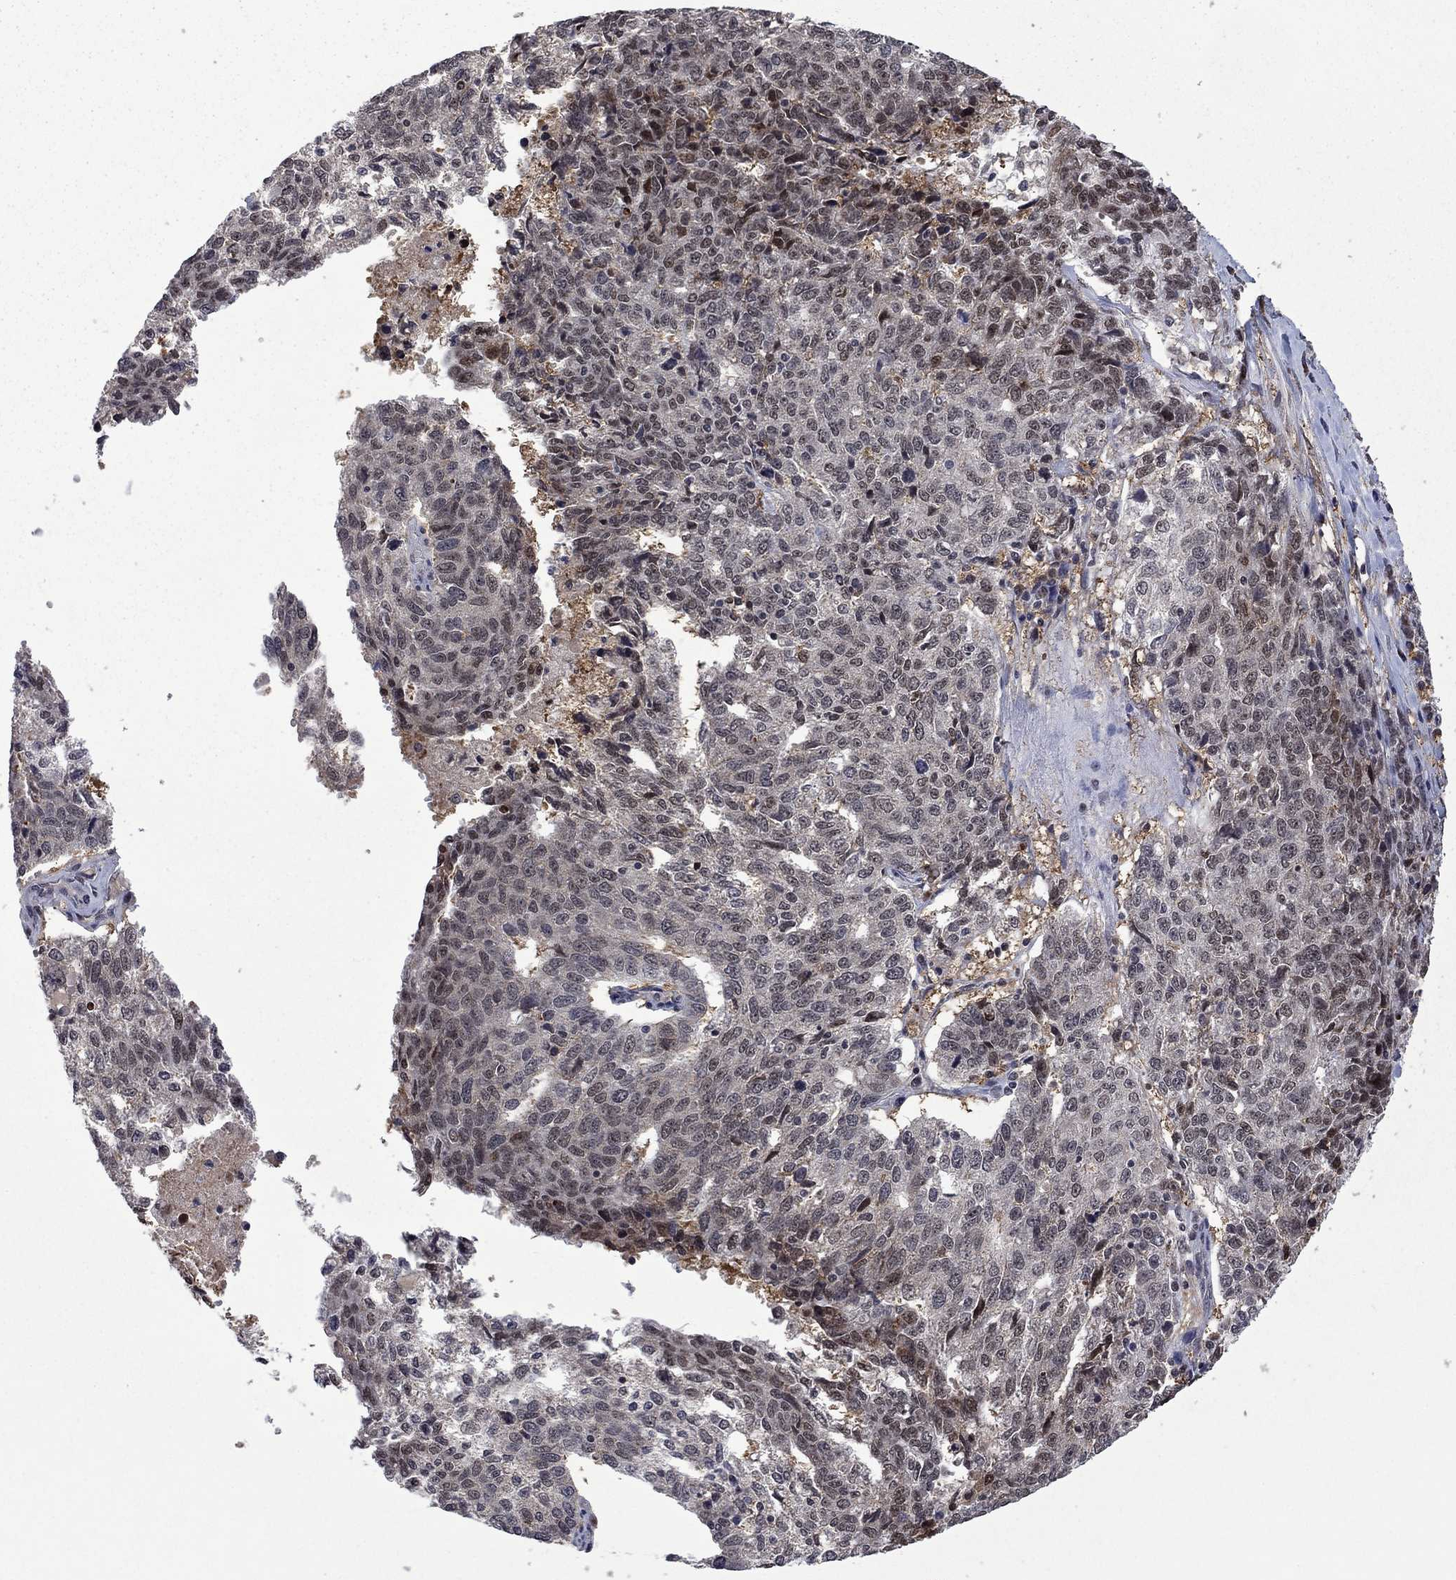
{"staining": {"intensity": "moderate", "quantity": "25%-75%", "location": "cytoplasmic/membranous,nuclear"}, "tissue": "ovarian cancer", "cell_type": "Tumor cells", "image_type": "cancer", "snomed": [{"axis": "morphology", "description": "Cystadenocarcinoma, serous, NOS"}, {"axis": "topography", "description": "Ovary"}], "caption": "Immunohistochemical staining of ovarian serous cystadenocarcinoma shows moderate cytoplasmic/membranous and nuclear protein staining in approximately 25%-75% of tumor cells.", "gene": "FBL", "patient": {"sex": "female", "age": 71}}